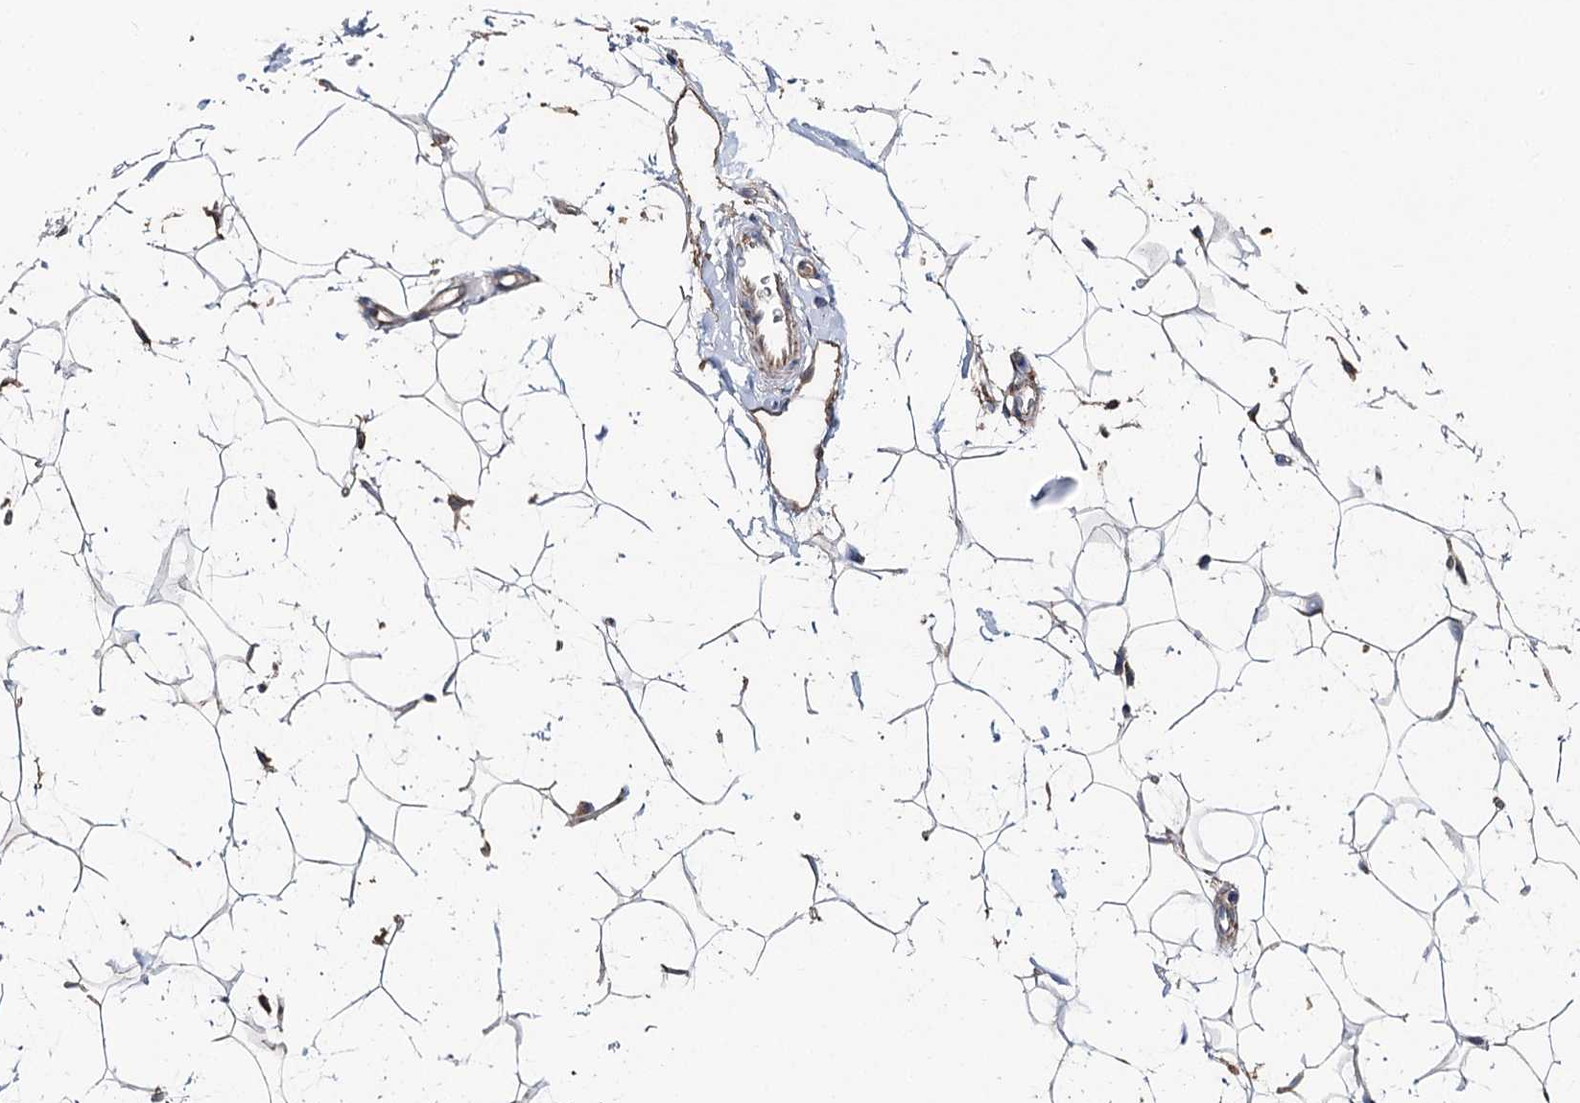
{"staining": {"intensity": "negative", "quantity": "none", "location": "none"}, "tissue": "adipose tissue", "cell_type": "Adipocytes", "image_type": "normal", "snomed": [{"axis": "morphology", "description": "Normal tissue, NOS"}, {"axis": "topography", "description": "Breast"}], "caption": "The immunohistochemistry (IHC) micrograph has no significant staining in adipocytes of adipose tissue.", "gene": "MSANTD2", "patient": {"sex": "female", "age": 26}}